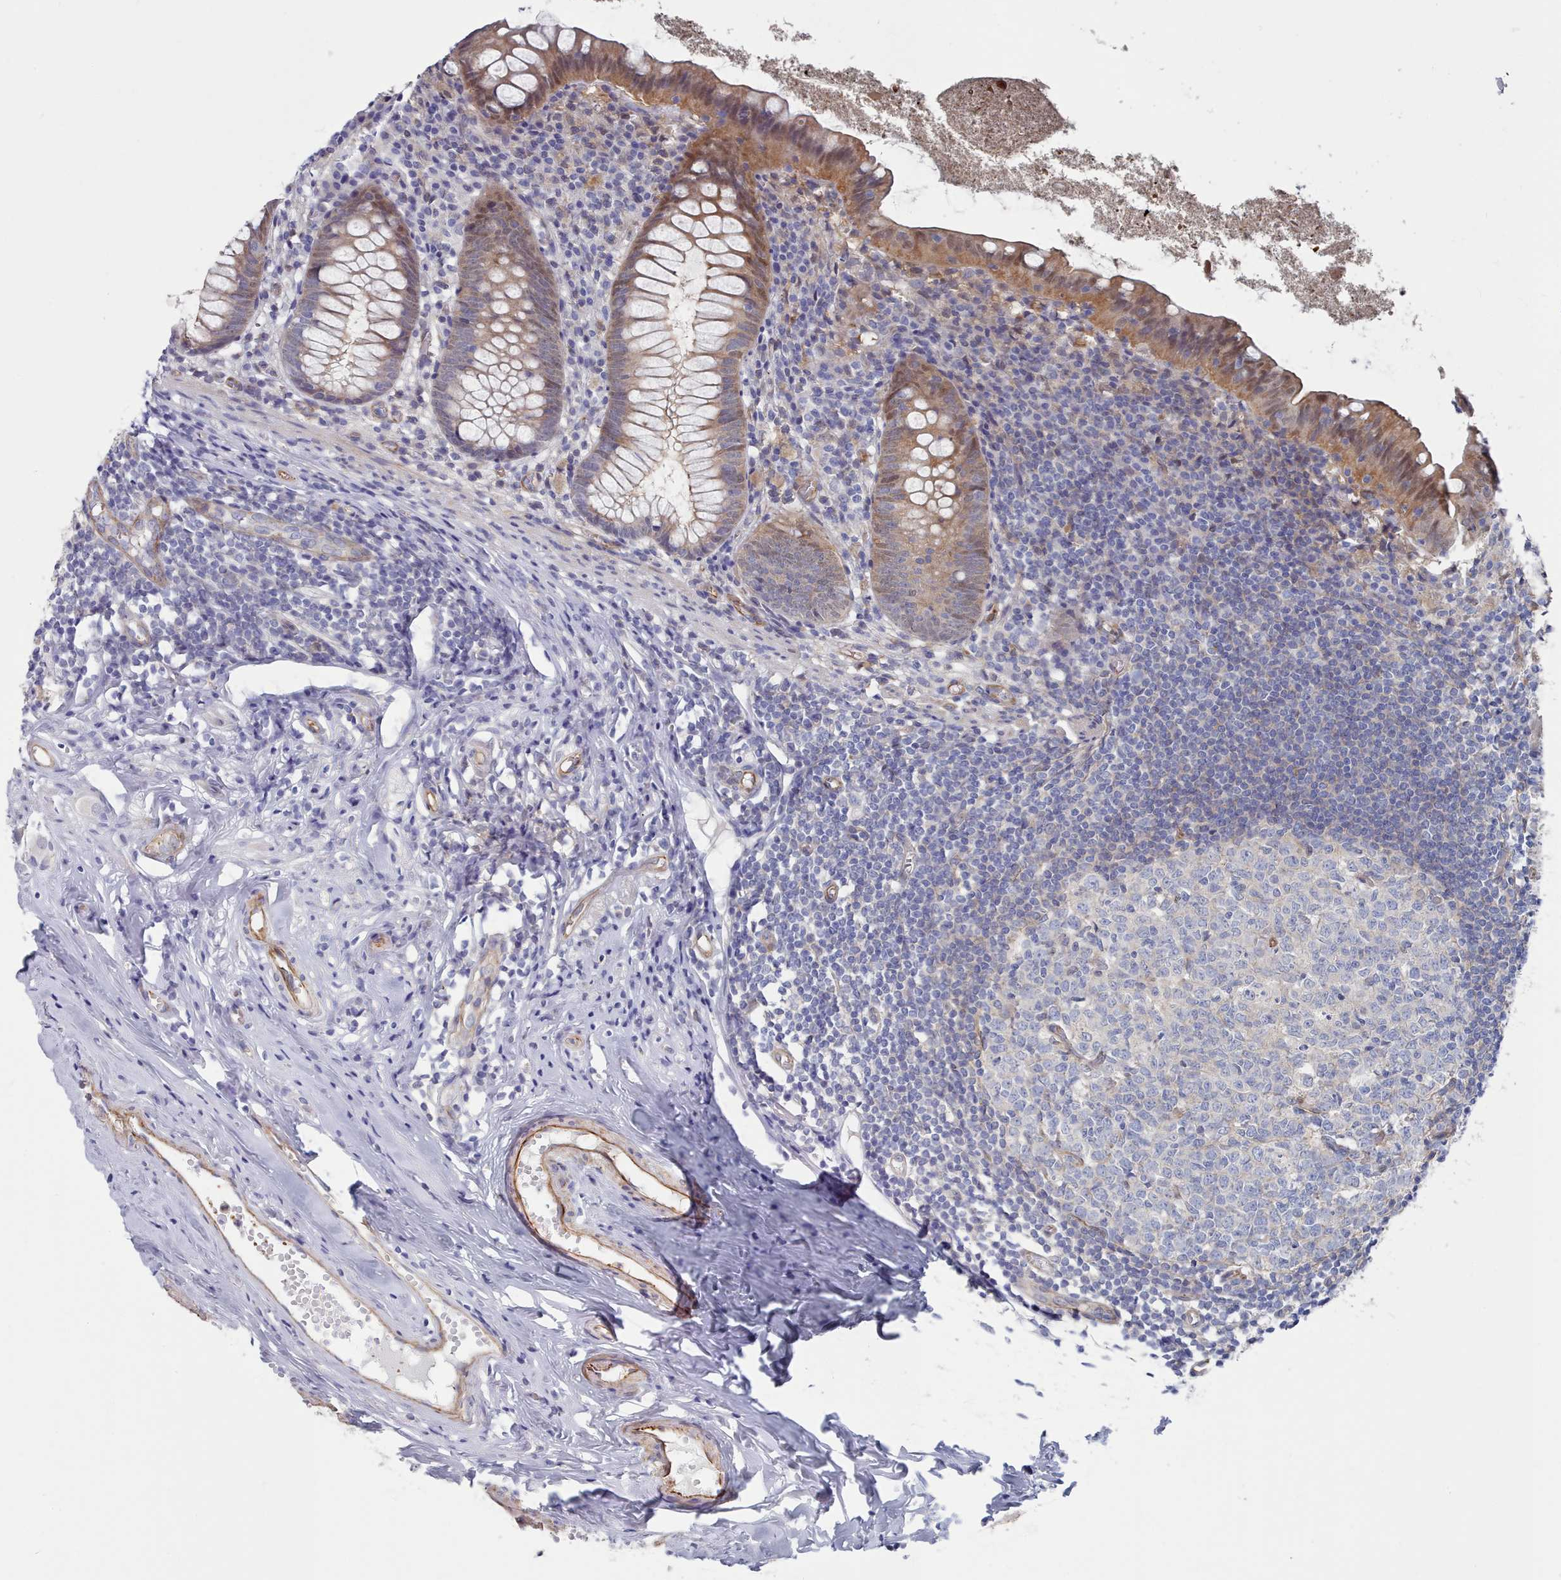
{"staining": {"intensity": "moderate", "quantity": "25%-75%", "location": "cytoplasmic/membranous,nuclear"}, "tissue": "appendix", "cell_type": "Glandular cells", "image_type": "normal", "snomed": [{"axis": "morphology", "description": "Normal tissue, NOS"}, {"axis": "topography", "description": "Appendix"}], "caption": "Protein staining of normal appendix shows moderate cytoplasmic/membranous,nuclear expression in about 25%-75% of glandular cells. Ihc stains the protein in brown and the nuclei are stained blue.", "gene": "G6PC1", "patient": {"sex": "female", "age": 51}}